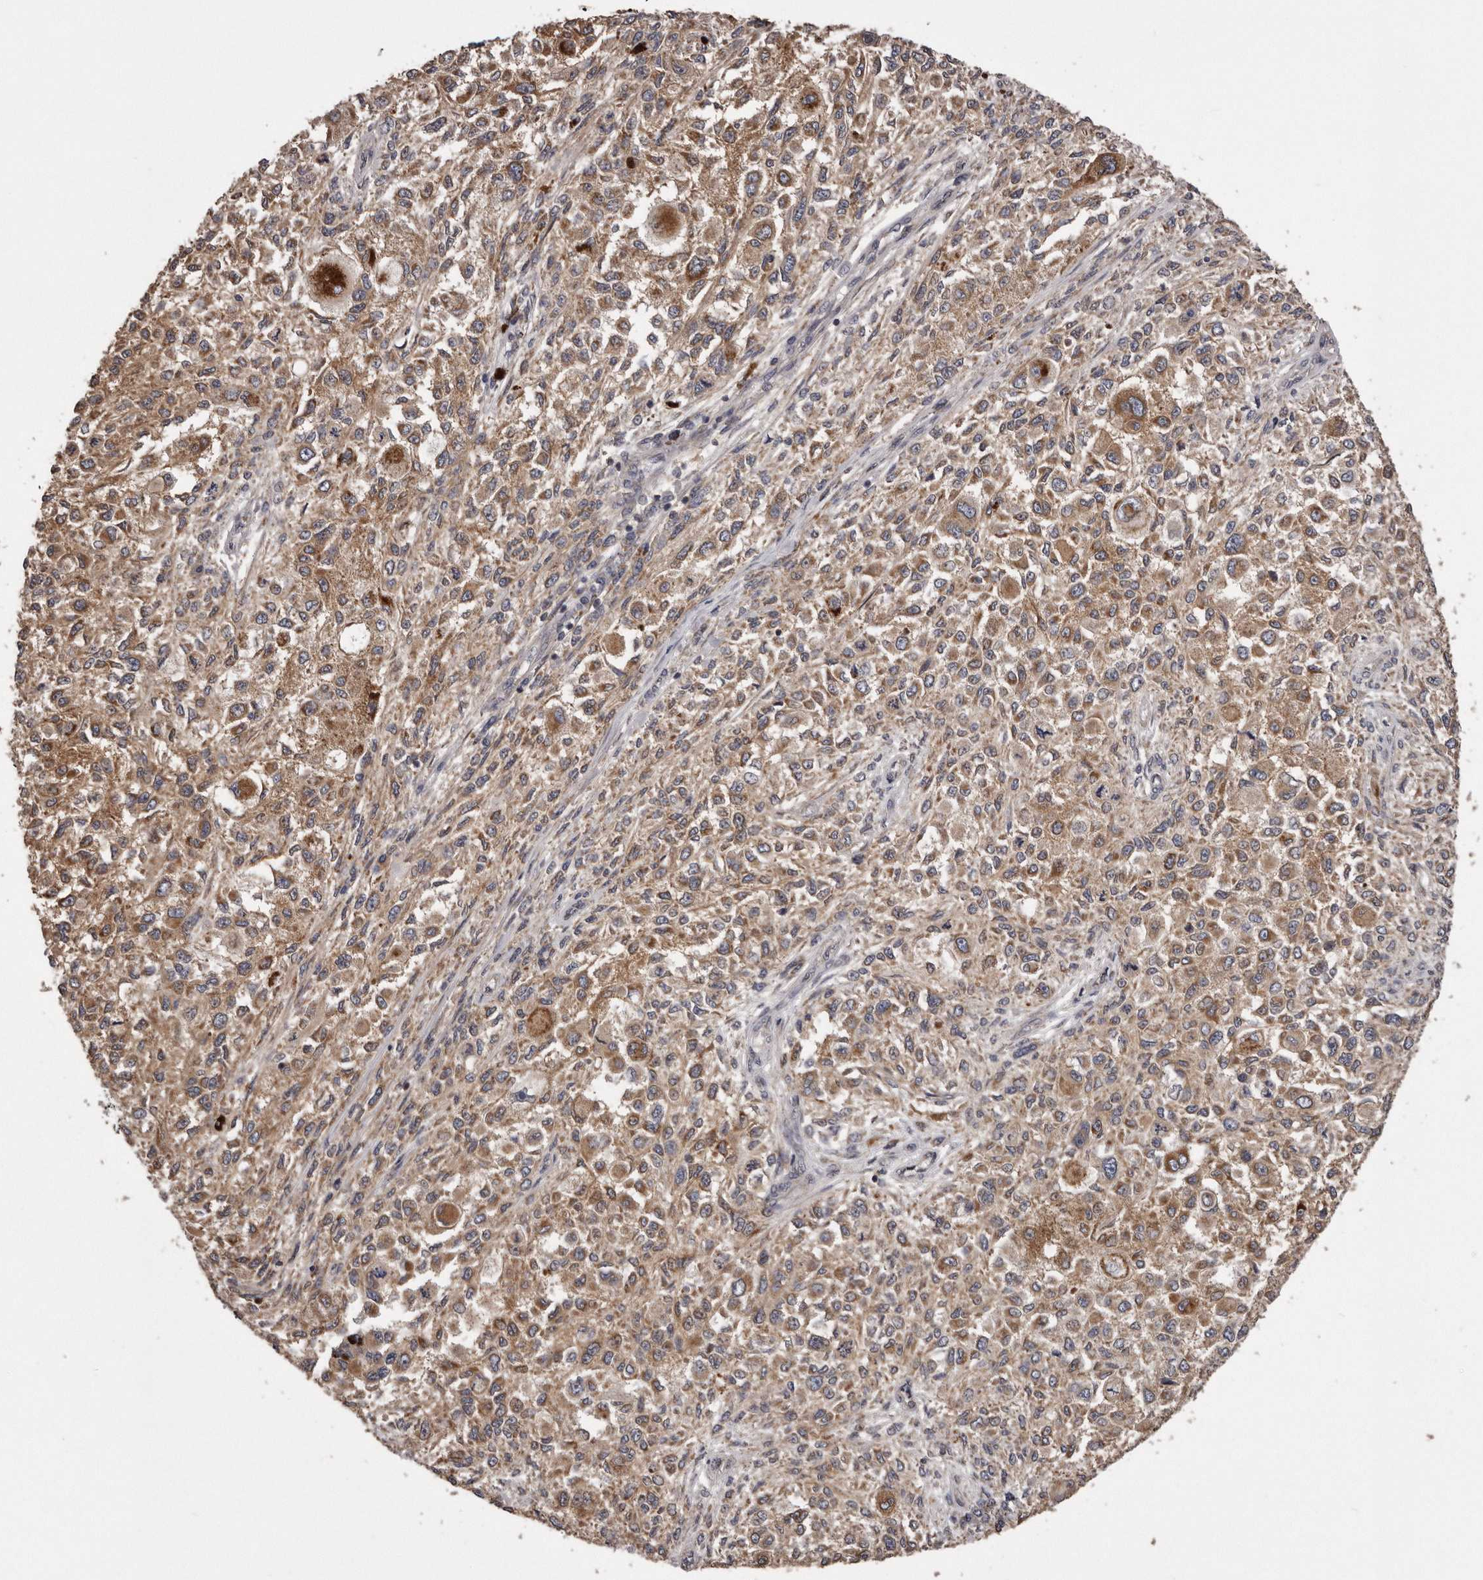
{"staining": {"intensity": "moderate", "quantity": ">75%", "location": "cytoplasmic/membranous"}, "tissue": "melanoma", "cell_type": "Tumor cells", "image_type": "cancer", "snomed": [{"axis": "morphology", "description": "Necrosis, NOS"}, {"axis": "morphology", "description": "Malignant melanoma, NOS"}, {"axis": "topography", "description": "Skin"}], "caption": "Protein staining of malignant melanoma tissue reveals moderate cytoplasmic/membranous positivity in approximately >75% of tumor cells.", "gene": "ARMCX1", "patient": {"sex": "female", "age": 87}}